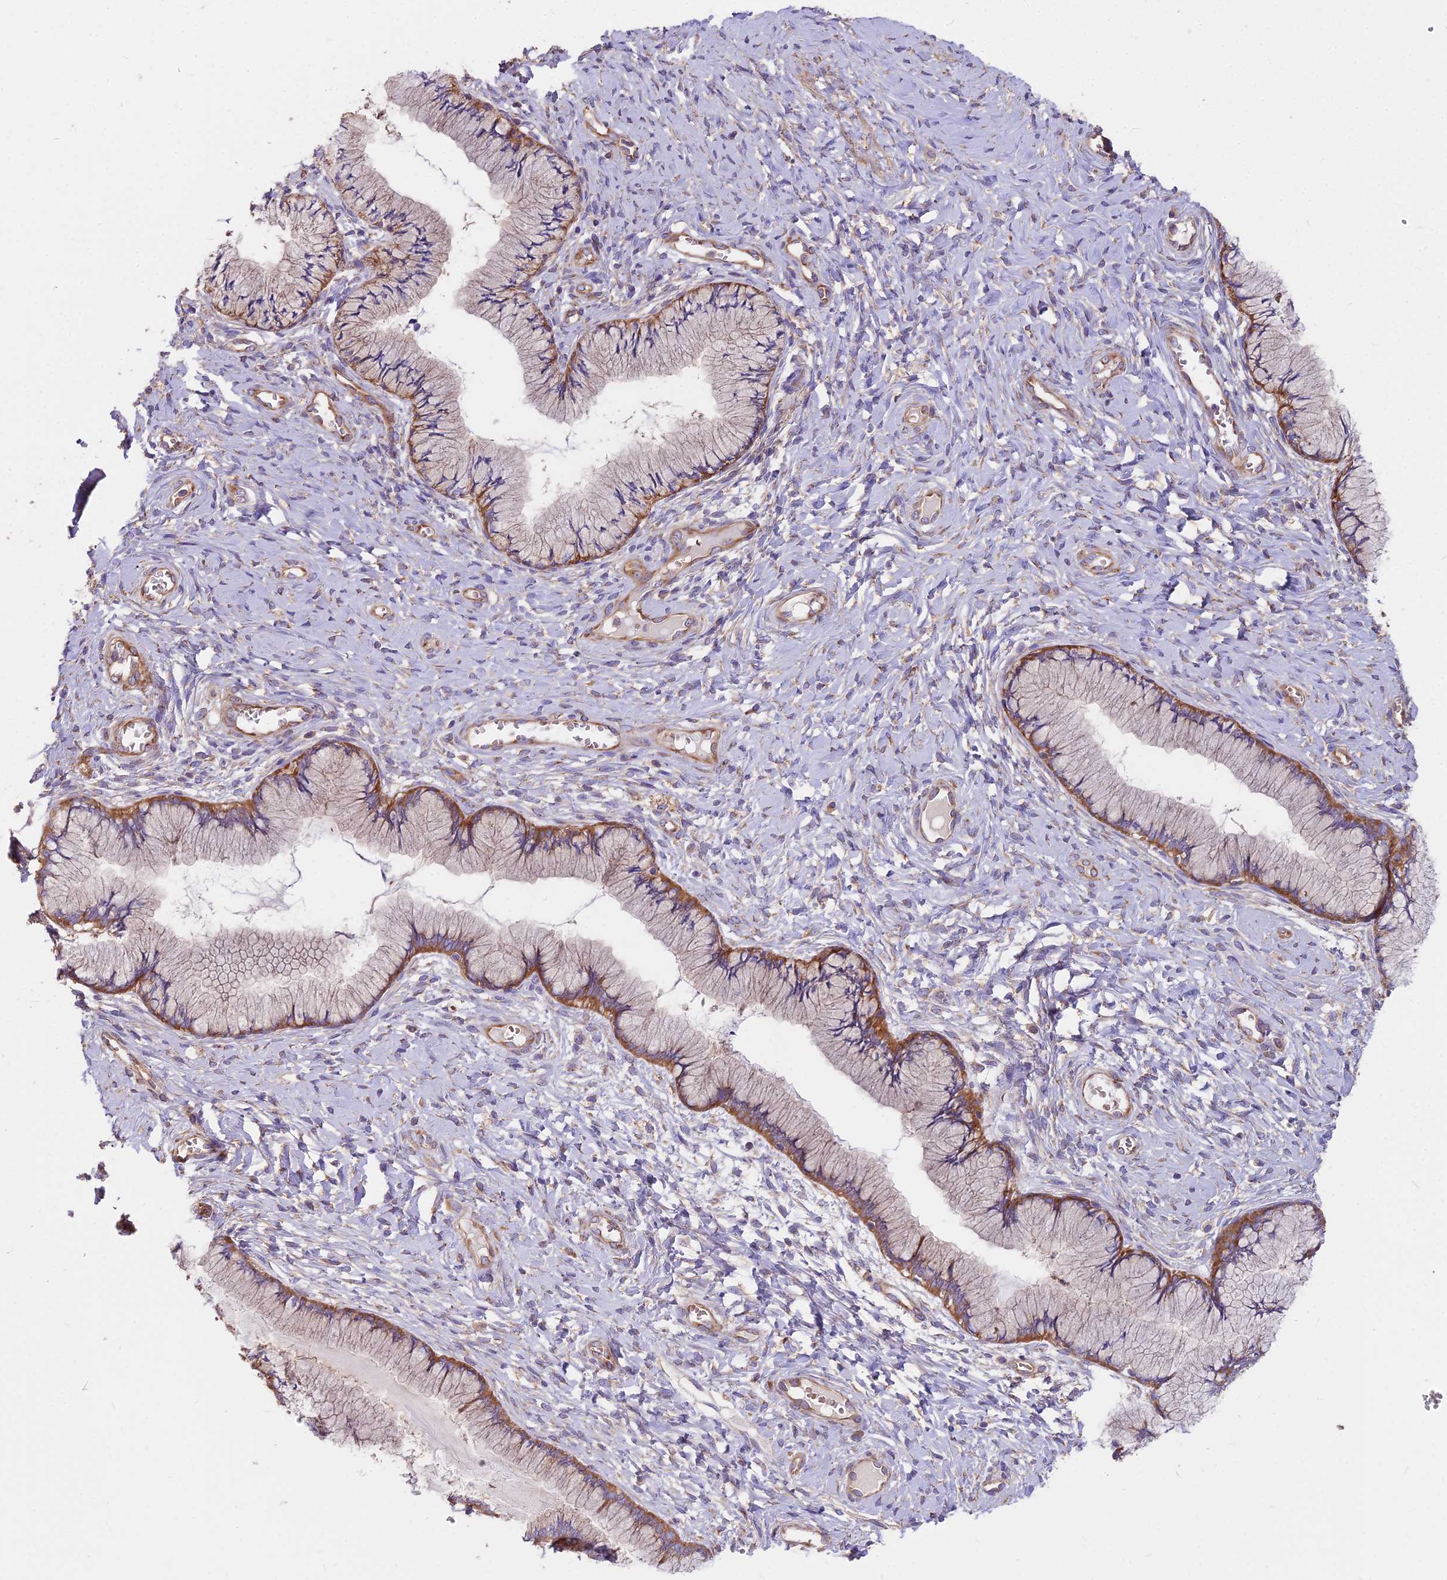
{"staining": {"intensity": "moderate", "quantity": "25%-75%", "location": "cytoplasmic/membranous"}, "tissue": "cervix", "cell_type": "Glandular cells", "image_type": "normal", "snomed": [{"axis": "morphology", "description": "Normal tissue, NOS"}, {"axis": "topography", "description": "Cervix"}], "caption": "Immunohistochemical staining of normal human cervix displays medium levels of moderate cytoplasmic/membranous staining in about 25%-75% of glandular cells.", "gene": "DCTN3", "patient": {"sex": "female", "age": 42}}